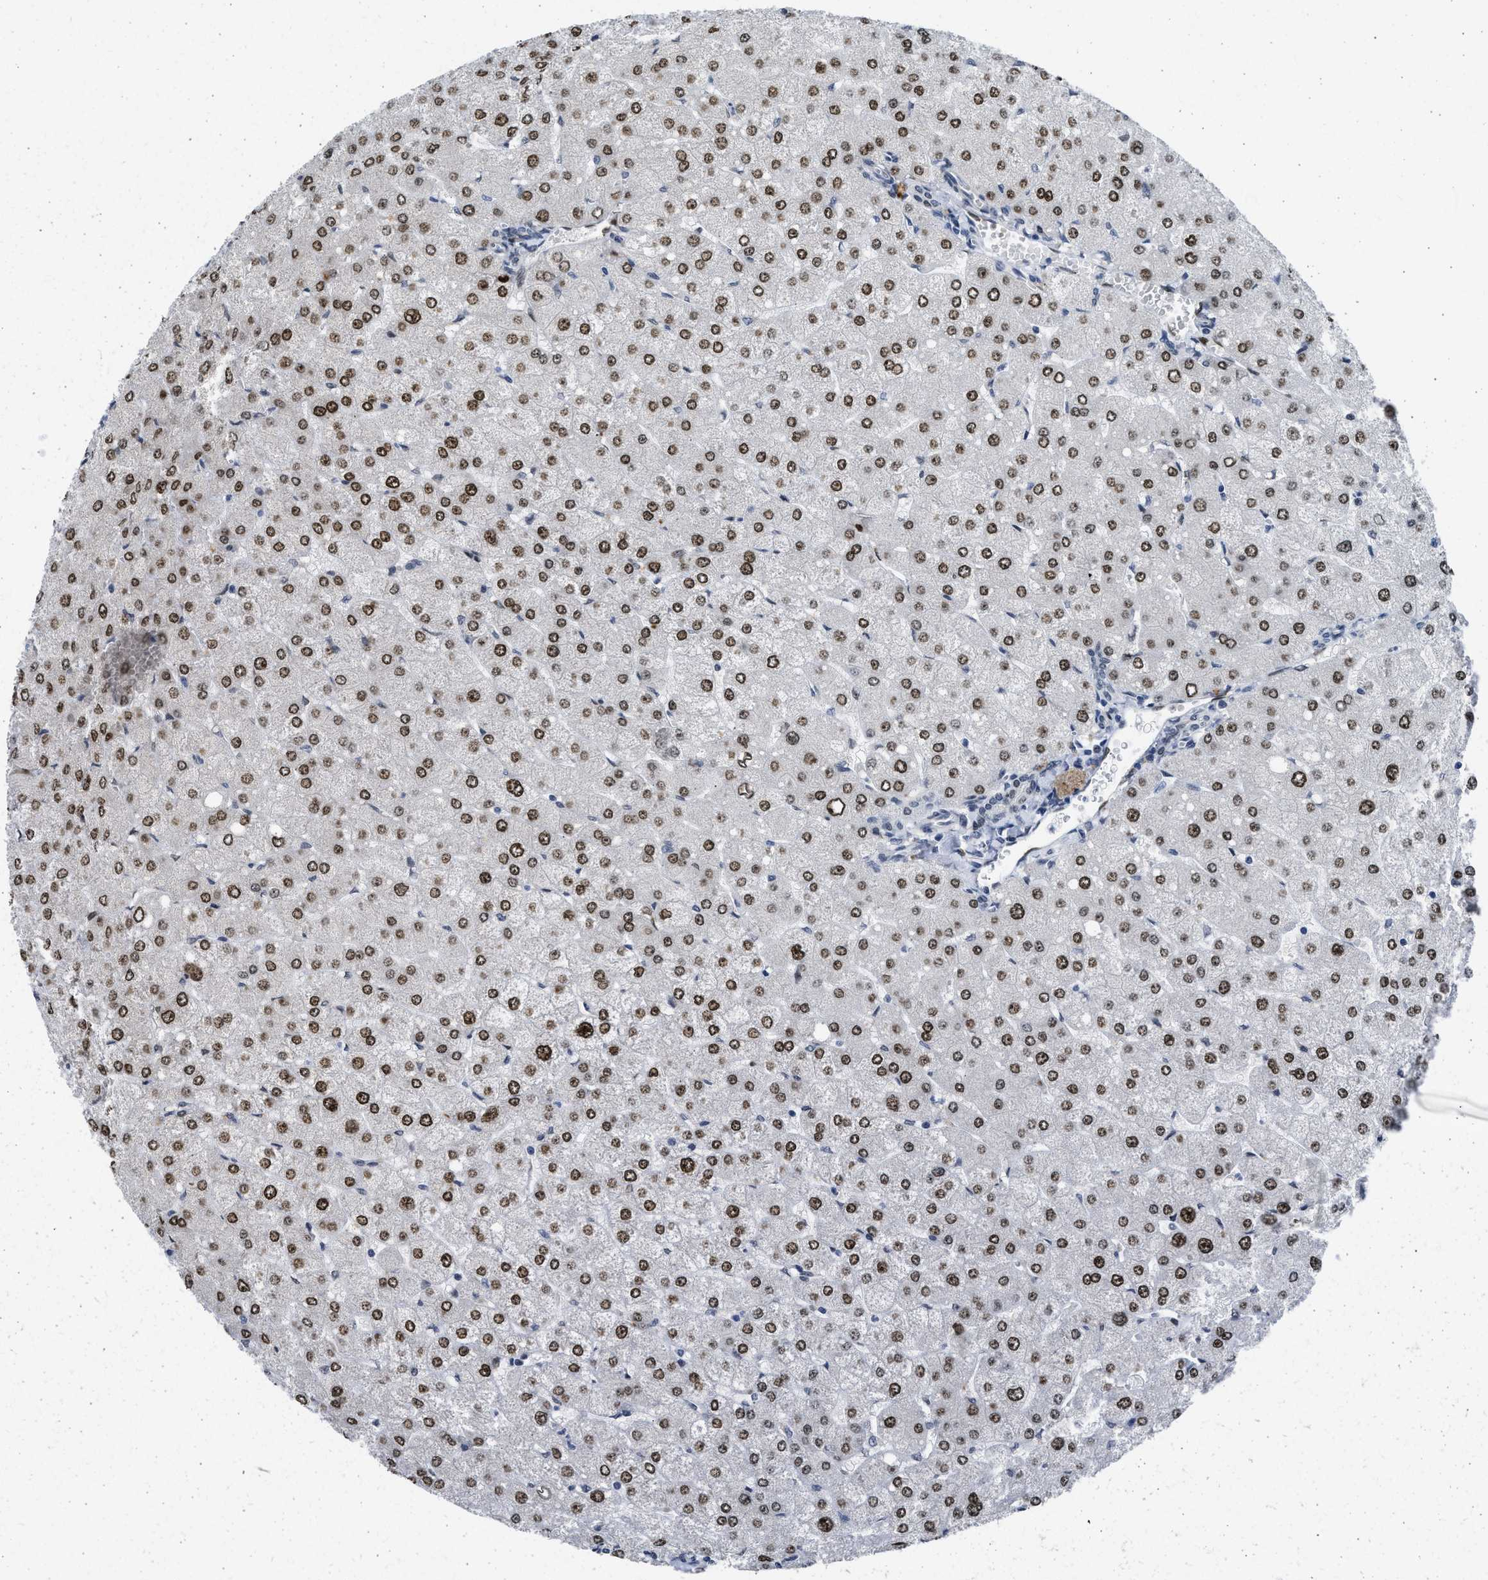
{"staining": {"intensity": "negative", "quantity": "none", "location": "none"}, "tissue": "liver", "cell_type": "Cholangiocytes", "image_type": "normal", "snomed": [{"axis": "morphology", "description": "Normal tissue, NOS"}, {"axis": "topography", "description": "Liver"}], "caption": "Protein analysis of benign liver demonstrates no significant staining in cholangiocytes.", "gene": "HMGN3", "patient": {"sex": "male", "age": 55}}